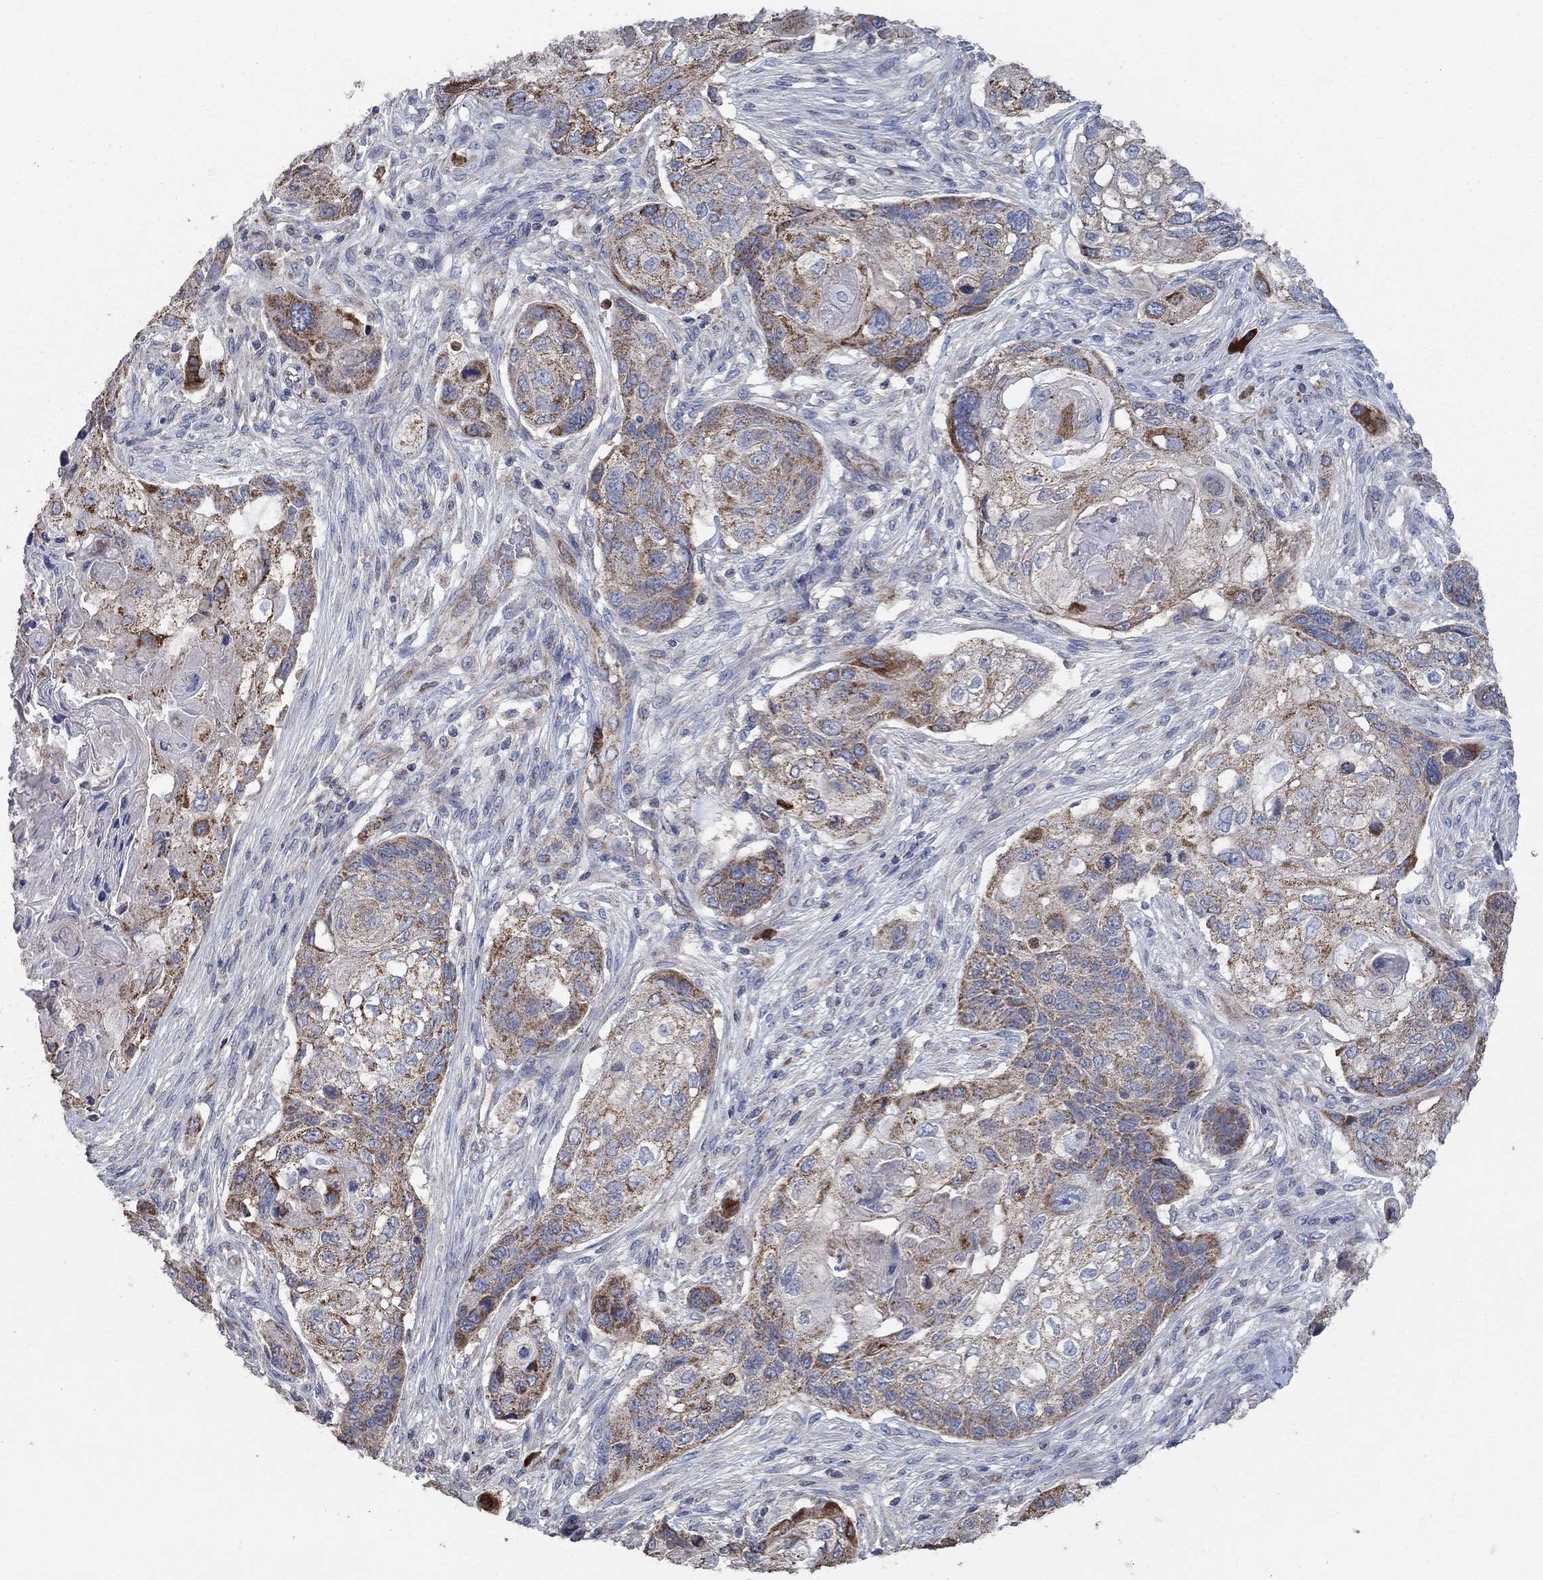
{"staining": {"intensity": "strong", "quantity": "<25%", "location": "cytoplasmic/membranous"}, "tissue": "lung cancer", "cell_type": "Tumor cells", "image_type": "cancer", "snomed": [{"axis": "morphology", "description": "Normal tissue, NOS"}, {"axis": "morphology", "description": "Squamous cell carcinoma, NOS"}, {"axis": "topography", "description": "Bronchus"}, {"axis": "topography", "description": "Lung"}], "caption": "Protein expression analysis of human squamous cell carcinoma (lung) reveals strong cytoplasmic/membranous expression in approximately <25% of tumor cells.", "gene": "HID1", "patient": {"sex": "male", "age": 69}}